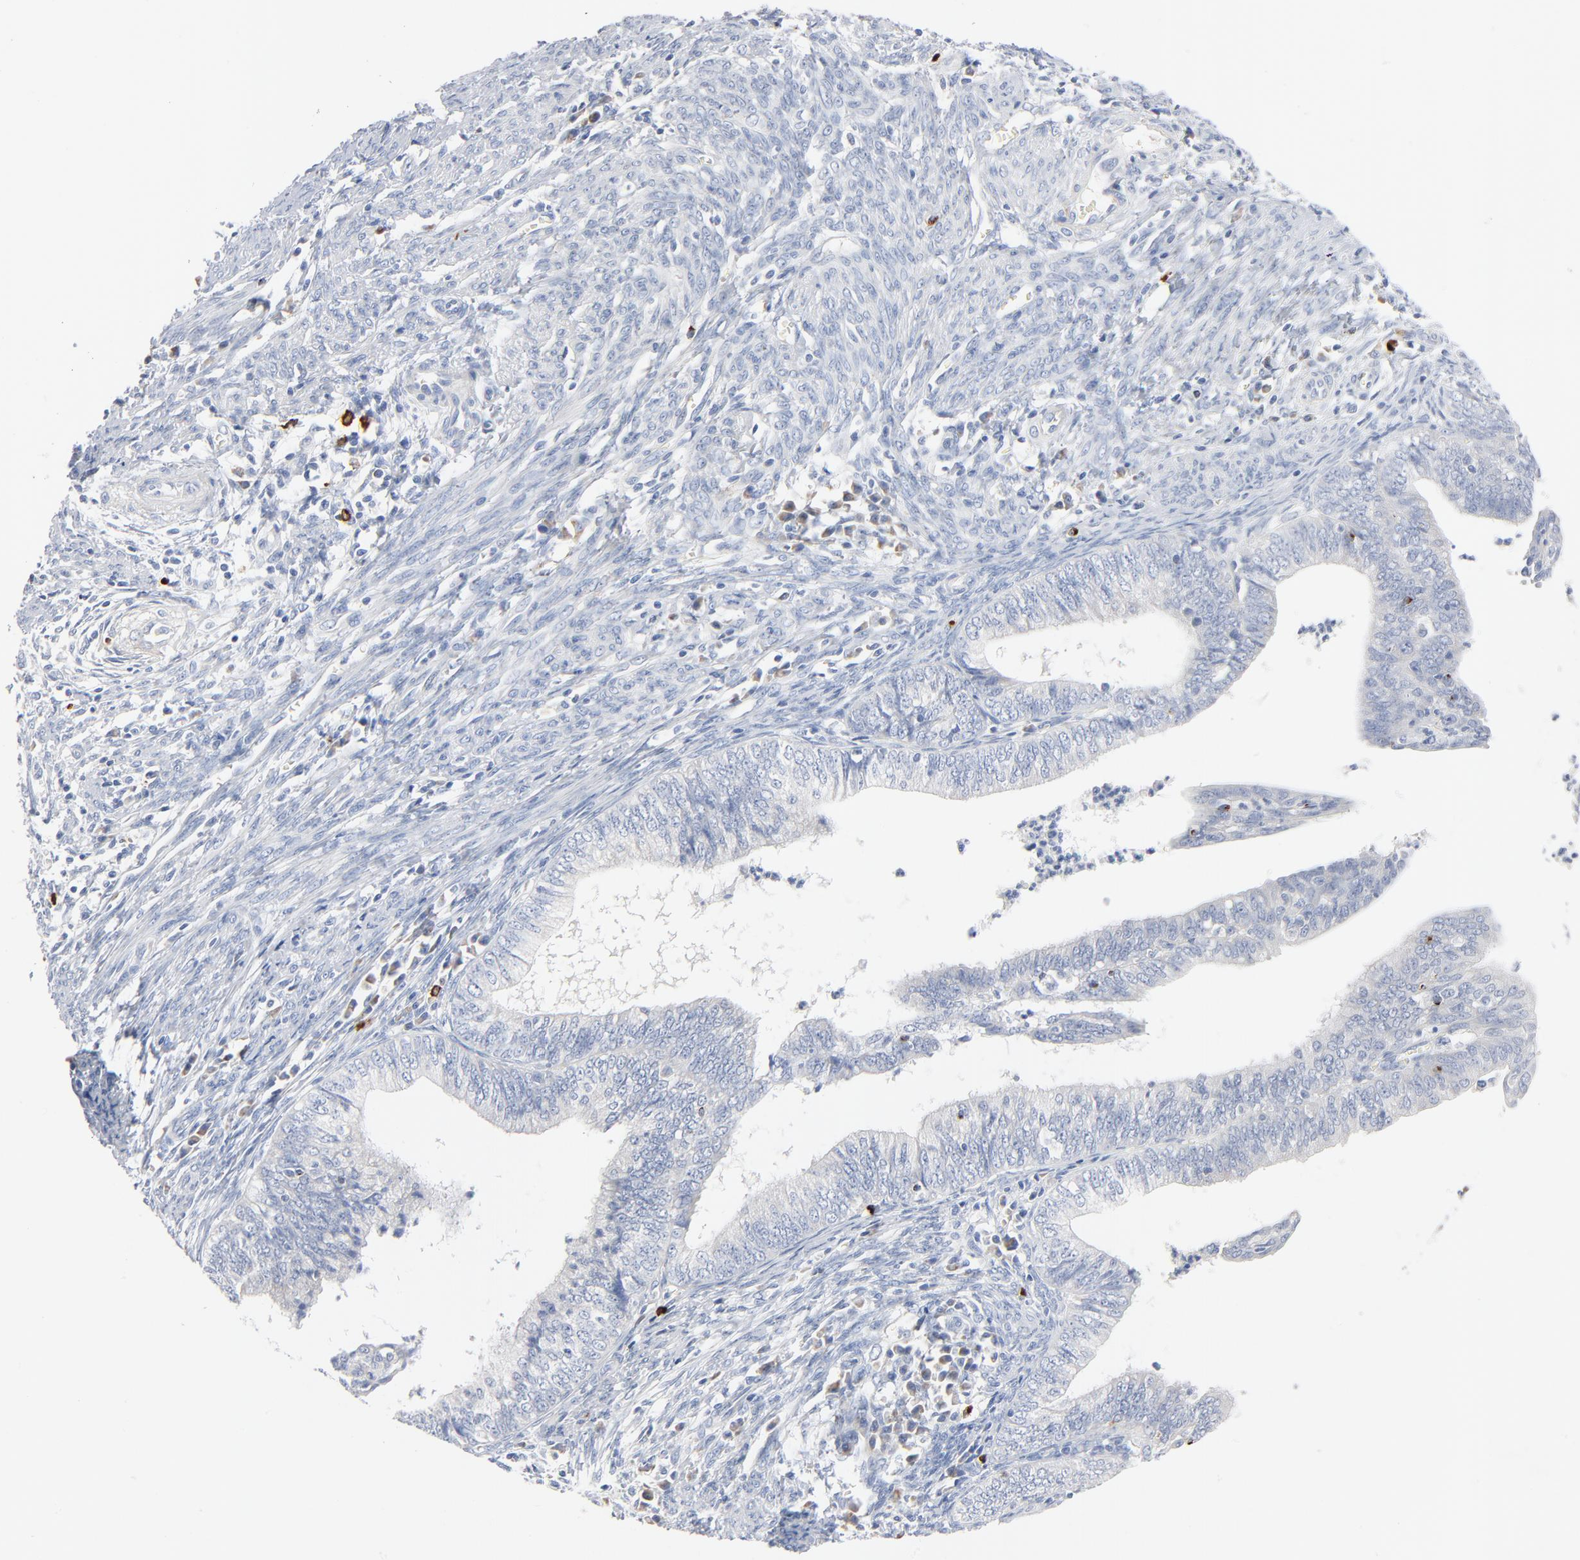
{"staining": {"intensity": "negative", "quantity": "none", "location": "none"}, "tissue": "endometrial cancer", "cell_type": "Tumor cells", "image_type": "cancer", "snomed": [{"axis": "morphology", "description": "Adenocarcinoma, NOS"}, {"axis": "topography", "description": "Endometrium"}], "caption": "A histopathology image of adenocarcinoma (endometrial) stained for a protein reveals no brown staining in tumor cells.", "gene": "GZMB", "patient": {"sex": "female", "age": 66}}